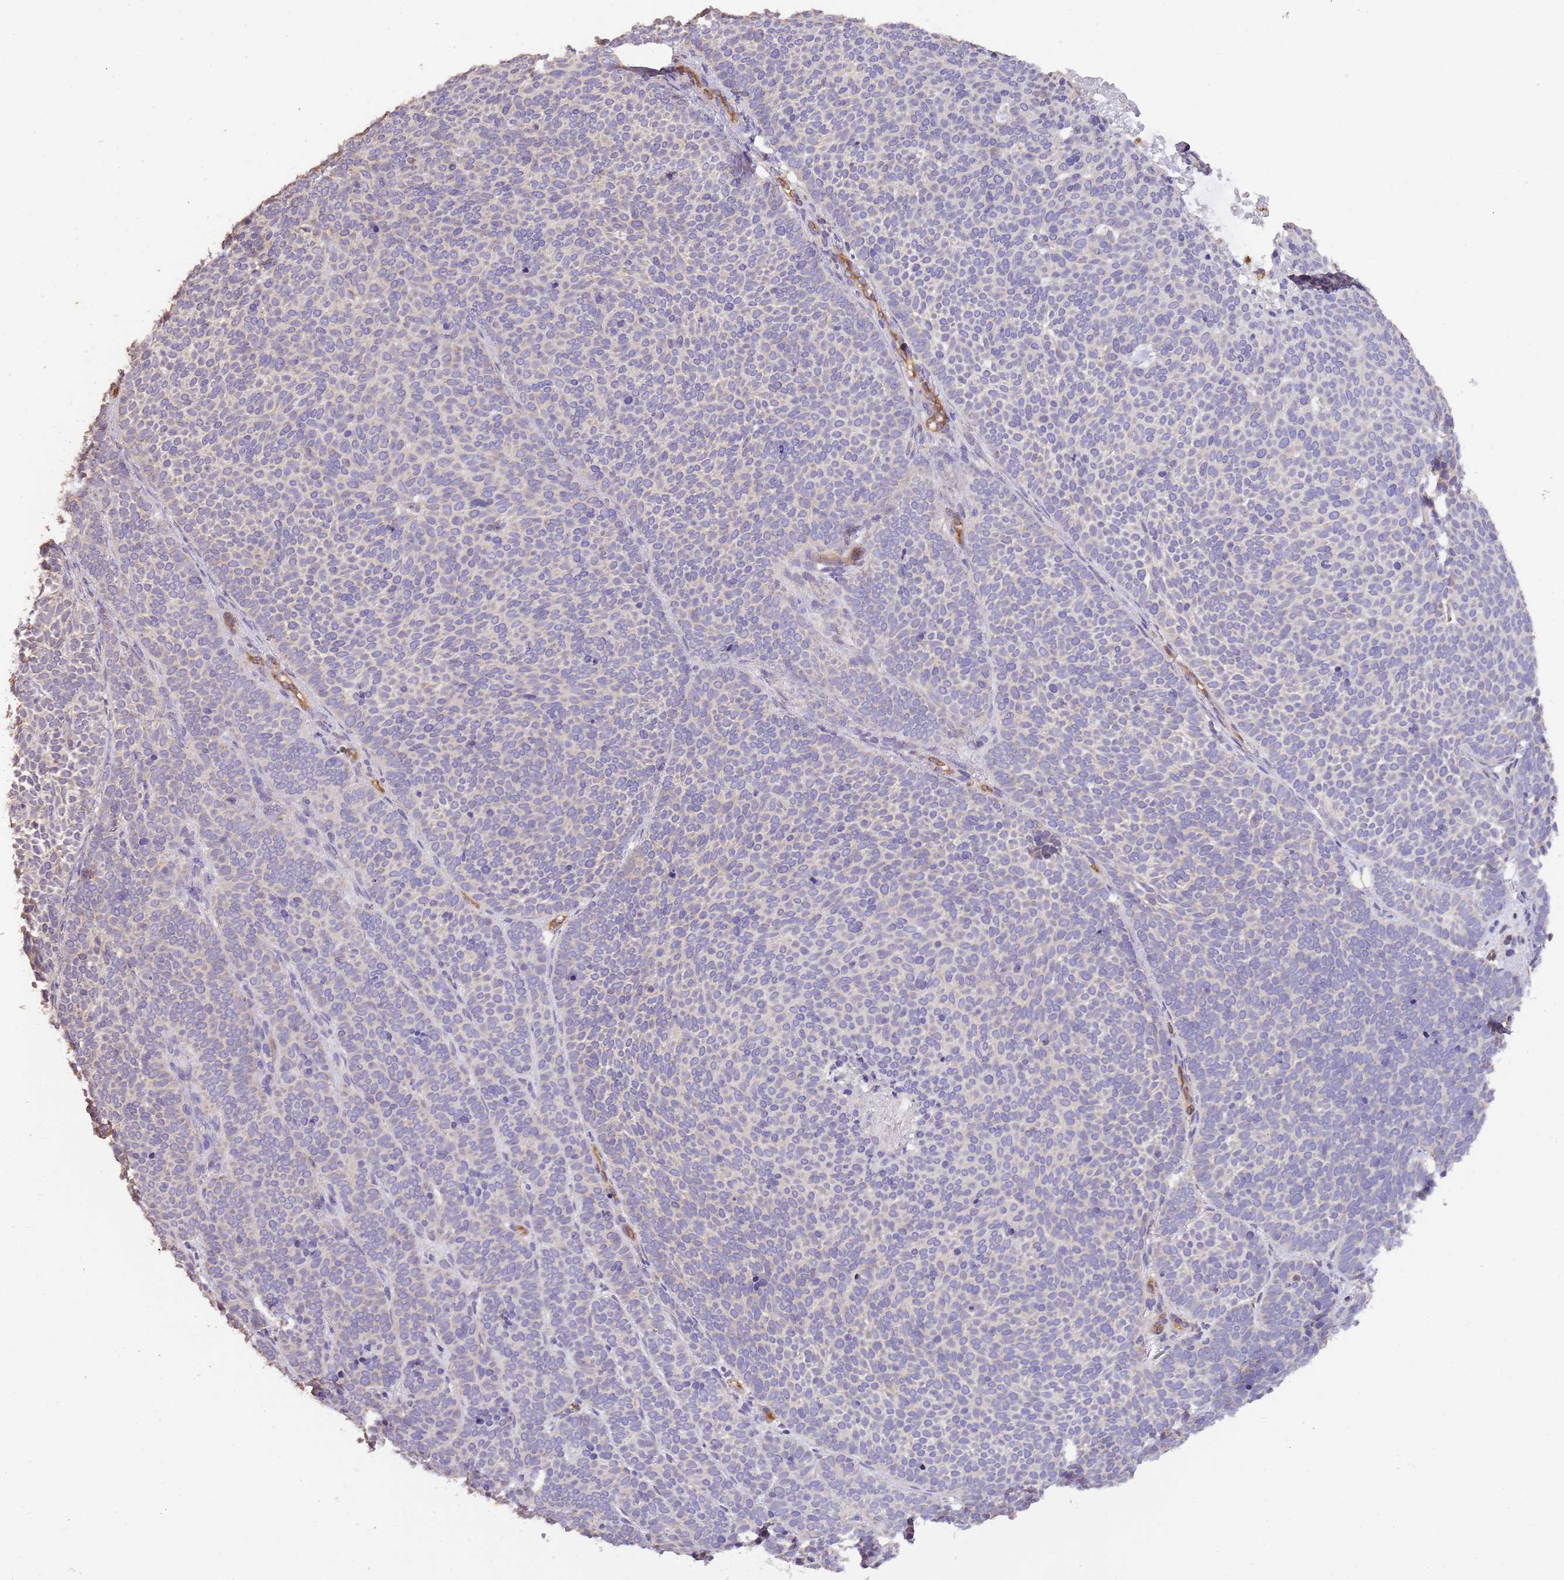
{"staining": {"intensity": "weak", "quantity": "<25%", "location": "cytoplasmic/membranous"}, "tissue": "skin cancer", "cell_type": "Tumor cells", "image_type": "cancer", "snomed": [{"axis": "morphology", "description": "Basal cell carcinoma"}, {"axis": "topography", "description": "Skin"}], "caption": "Skin cancer was stained to show a protein in brown. There is no significant staining in tumor cells. (Immunohistochemistry, brightfield microscopy, high magnification).", "gene": "DOCK9", "patient": {"sex": "female", "age": 77}}